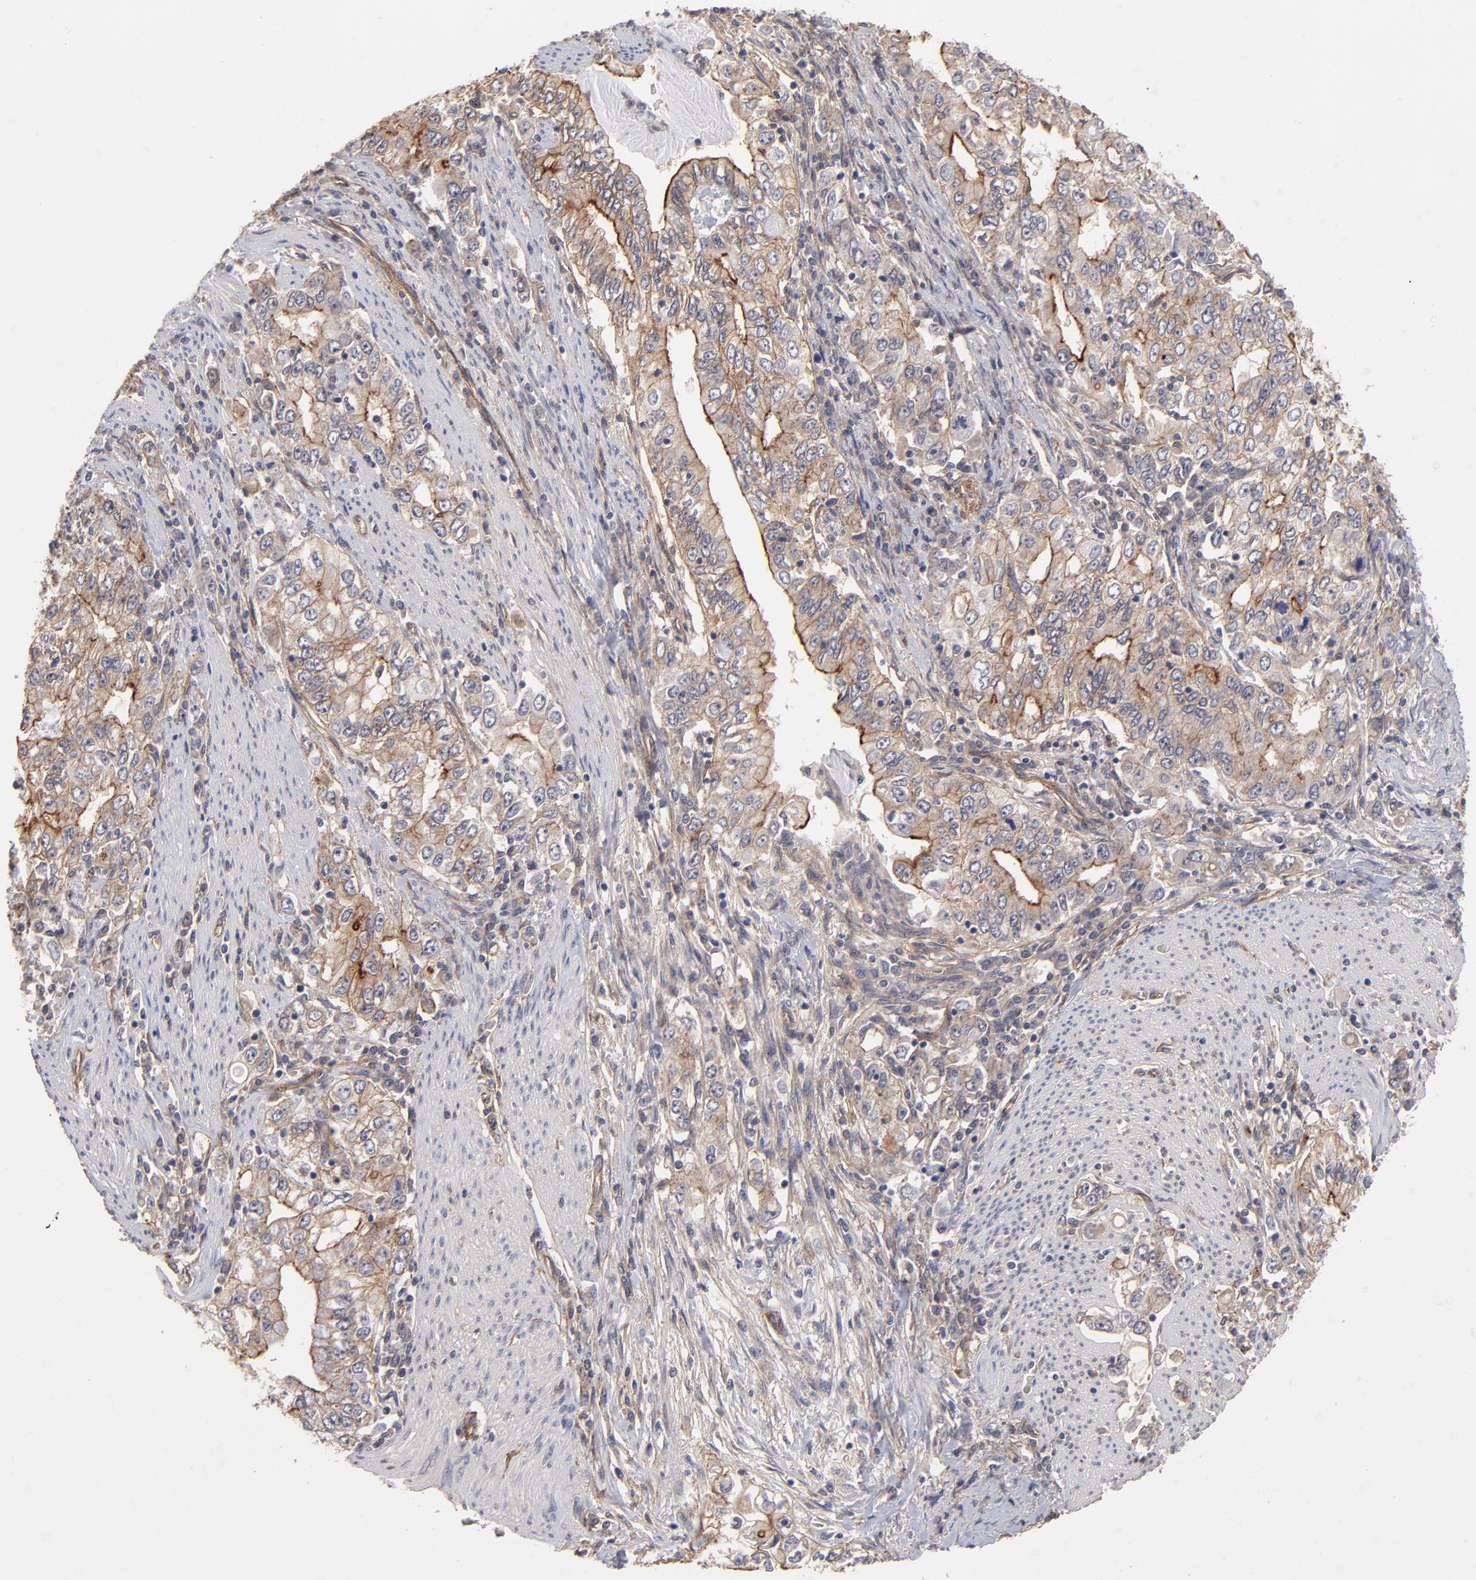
{"staining": {"intensity": "strong", "quantity": ">75%", "location": "cytoplasmic/membranous"}, "tissue": "stomach cancer", "cell_type": "Tumor cells", "image_type": "cancer", "snomed": [{"axis": "morphology", "description": "Adenocarcinoma, NOS"}, {"axis": "topography", "description": "Stomach, lower"}], "caption": "Stomach cancer (adenocarcinoma) stained with a protein marker reveals strong staining in tumor cells.", "gene": "STAP2", "patient": {"sex": "female", "age": 72}}